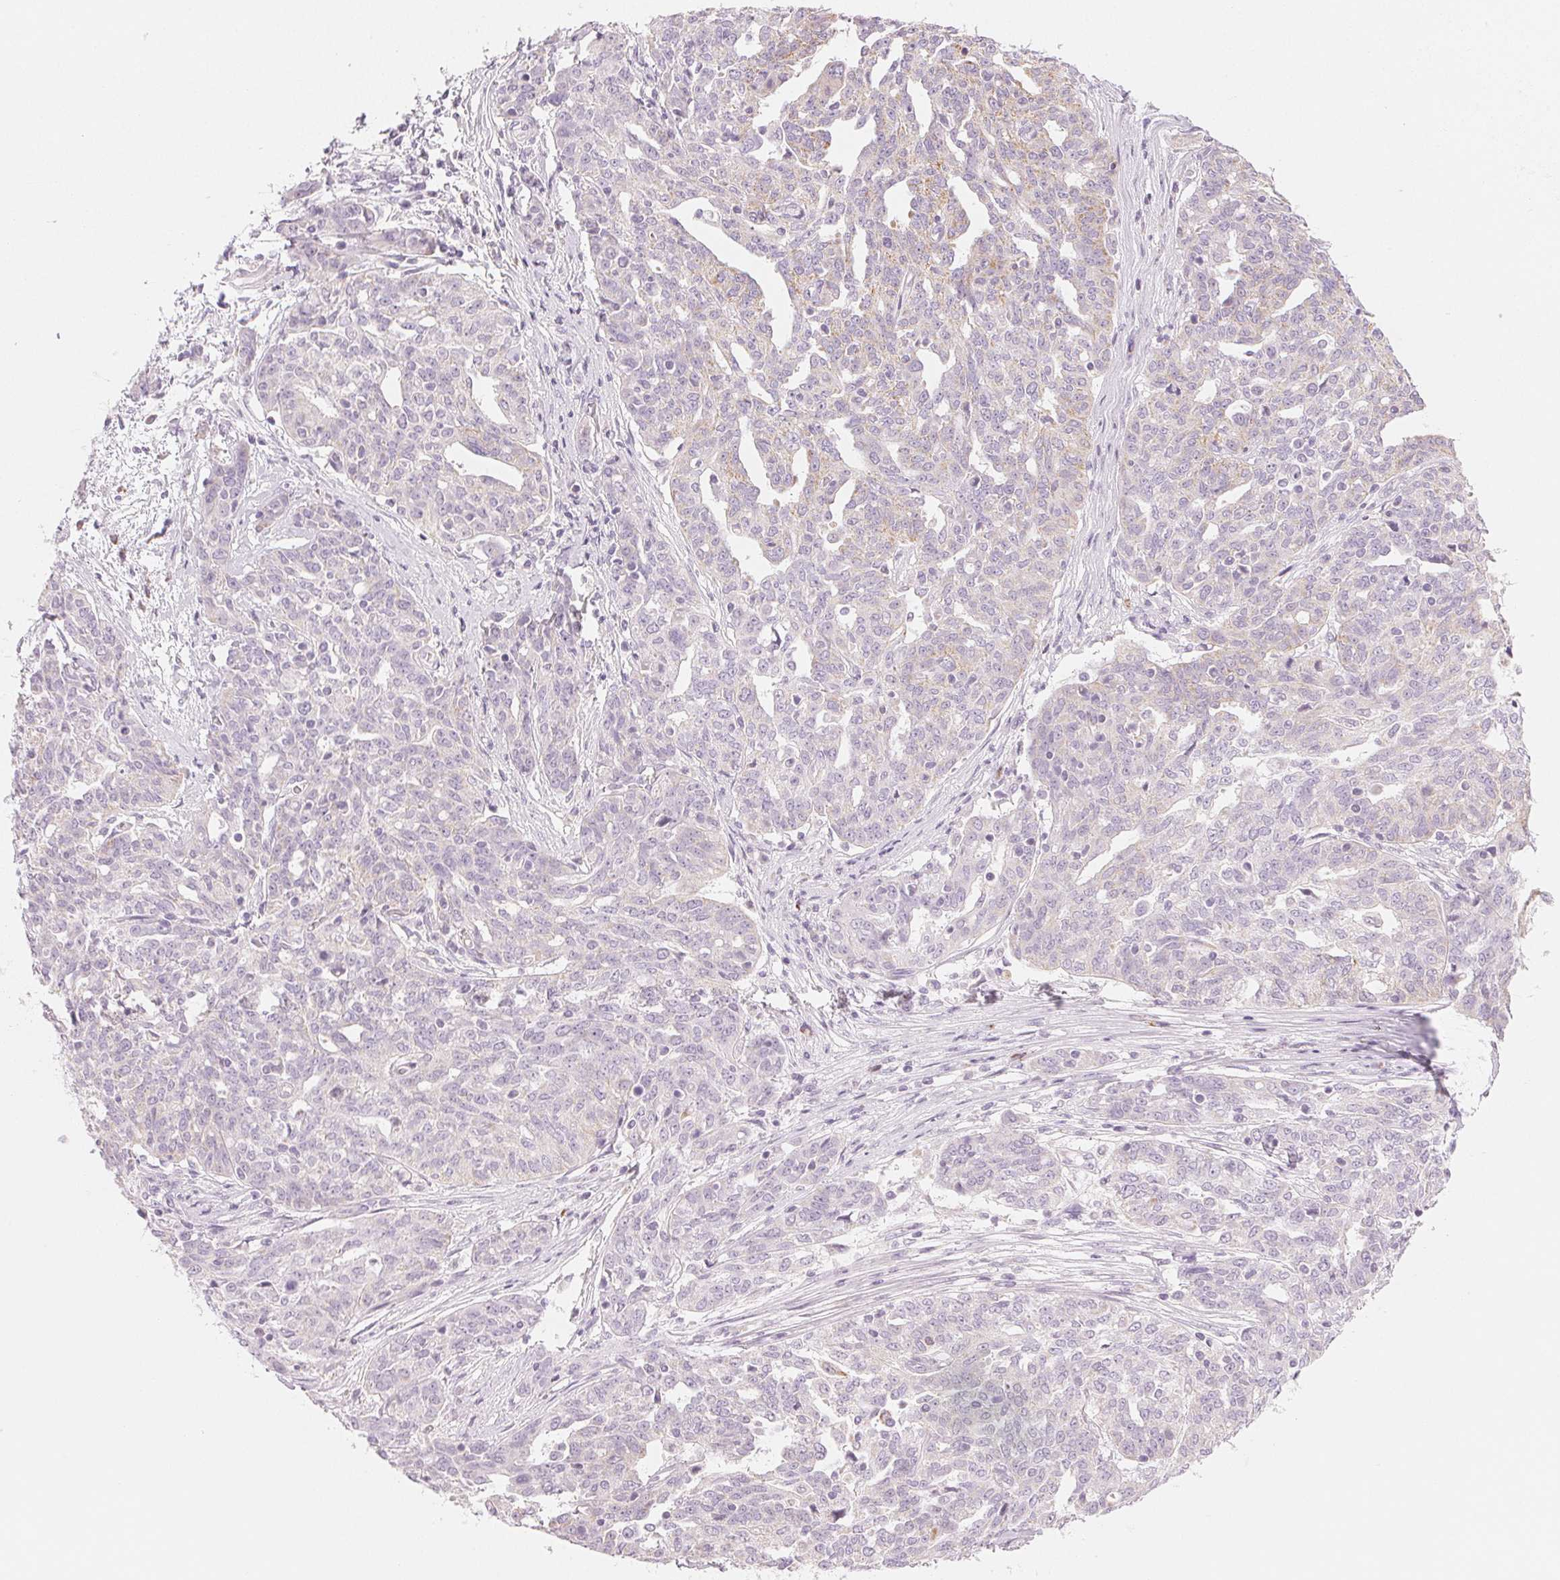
{"staining": {"intensity": "negative", "quantity": "none", "location": "none"}, "tissue": "ovarian cancer", "cell_type": "Tumor cells", "image_type": "cancer", "snomed": [{"axis": "morphology", "description": "Cystadenocarcinoma, serous, NOS"}, {"axis": "topography", "description": "Ovary"}], "caption": "Tumor cells show no significant expression in ovarian serous cystadenocarcinoma. Nuclei are stained in blue.", "gene": "HOXB13", "patient": {"sex": "female", "age": 67}}